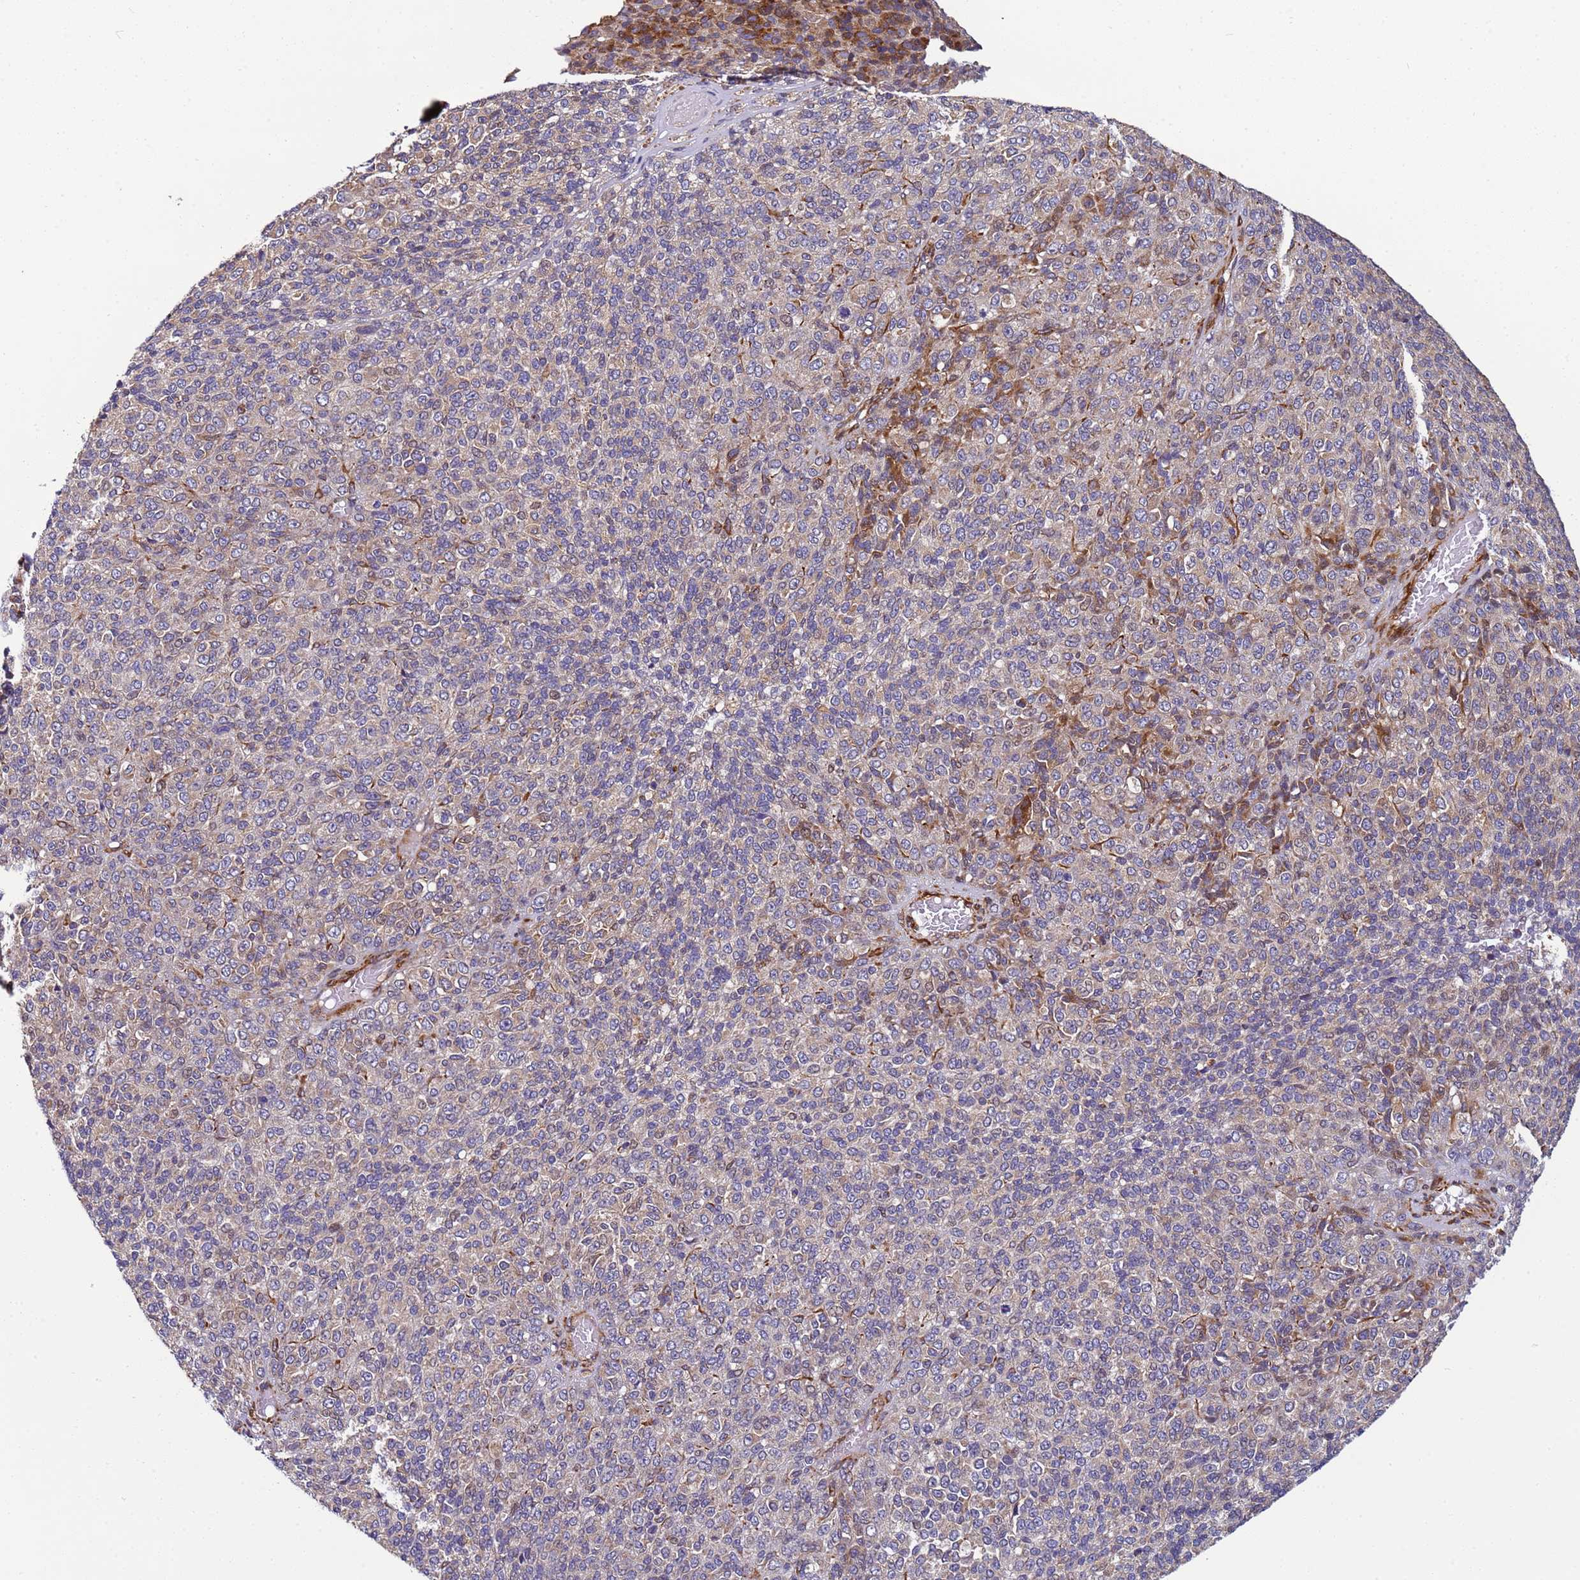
{"staining": {"intensity": "moderate", "quantity": "<25%", "location": "cytoplasmic/membranous"}, "tissue": "melanoma", "cell_type": "Tumor cells", "image_type": "cancer", "snomed": [{"axis": "morphology", "description": "Malignant melanoma, Metastatic site"}, {"axis": "topography", "description": "Brain"}], "caption": "A brown stain shows moderate cytoplasmic/membranous expression of a protein in human malignant melanoma (metastatic site) tumor cells.", "gene": "MCRIP1", "patient": {"sex": "female", "age": 56}}